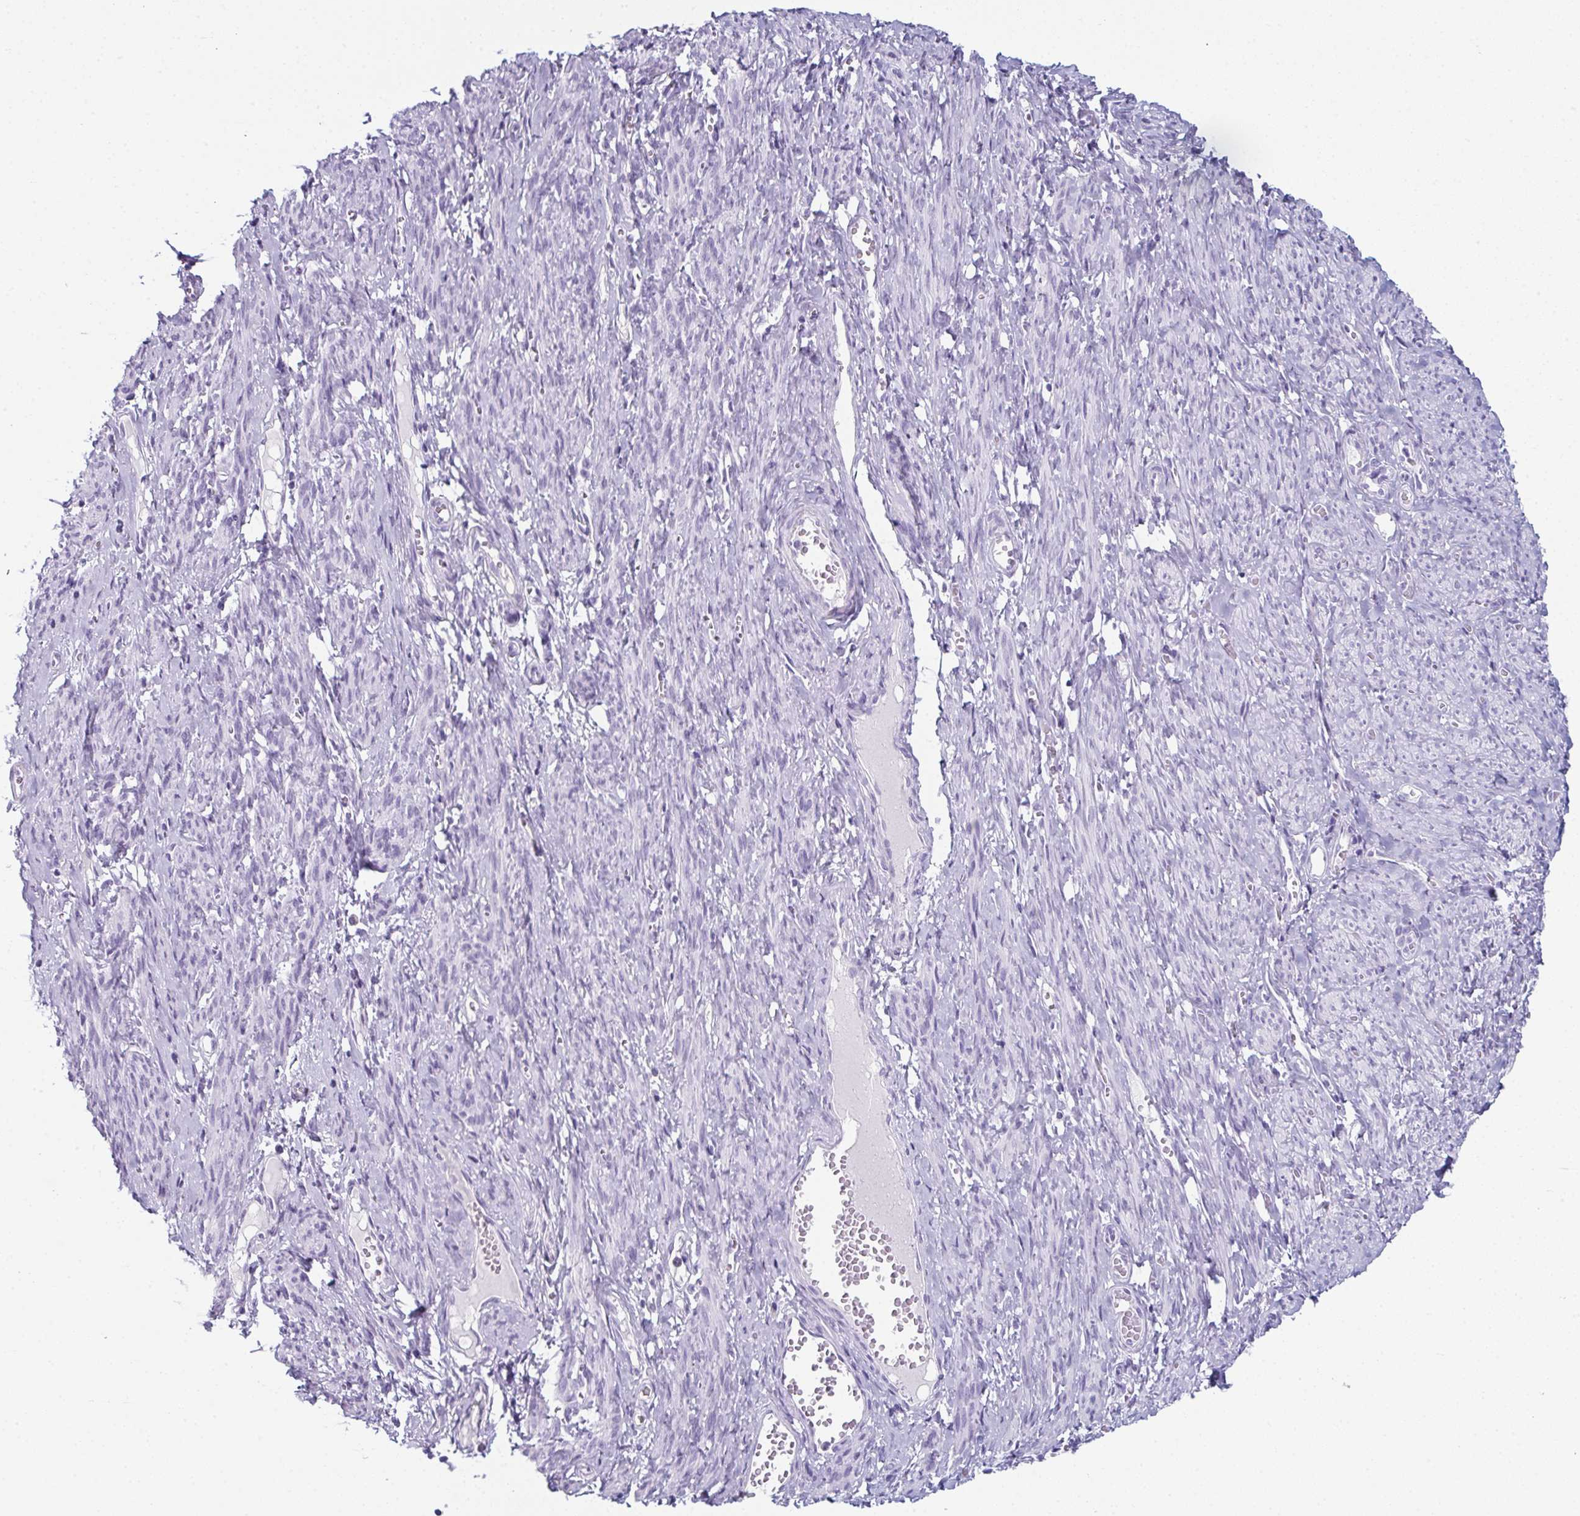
{"staining": {"intensity": "negative", "quantity": "none", "location": "none"}, "tissue": "smooth muscle", "cell_type": "Smooth muscle cells", "image_type": "normal", "snomed": [{"axis": "morphology", "description": "Normal tissue, NOS"}, {"axis": "topography", "description": "Smooth muscle"}], "caption": "Human smooth muscle stained for a protein using IHC shows no expression in smooth muscle cells.", "gene": "ENKUR", "patient": {"sex": "female", "age": 65}}